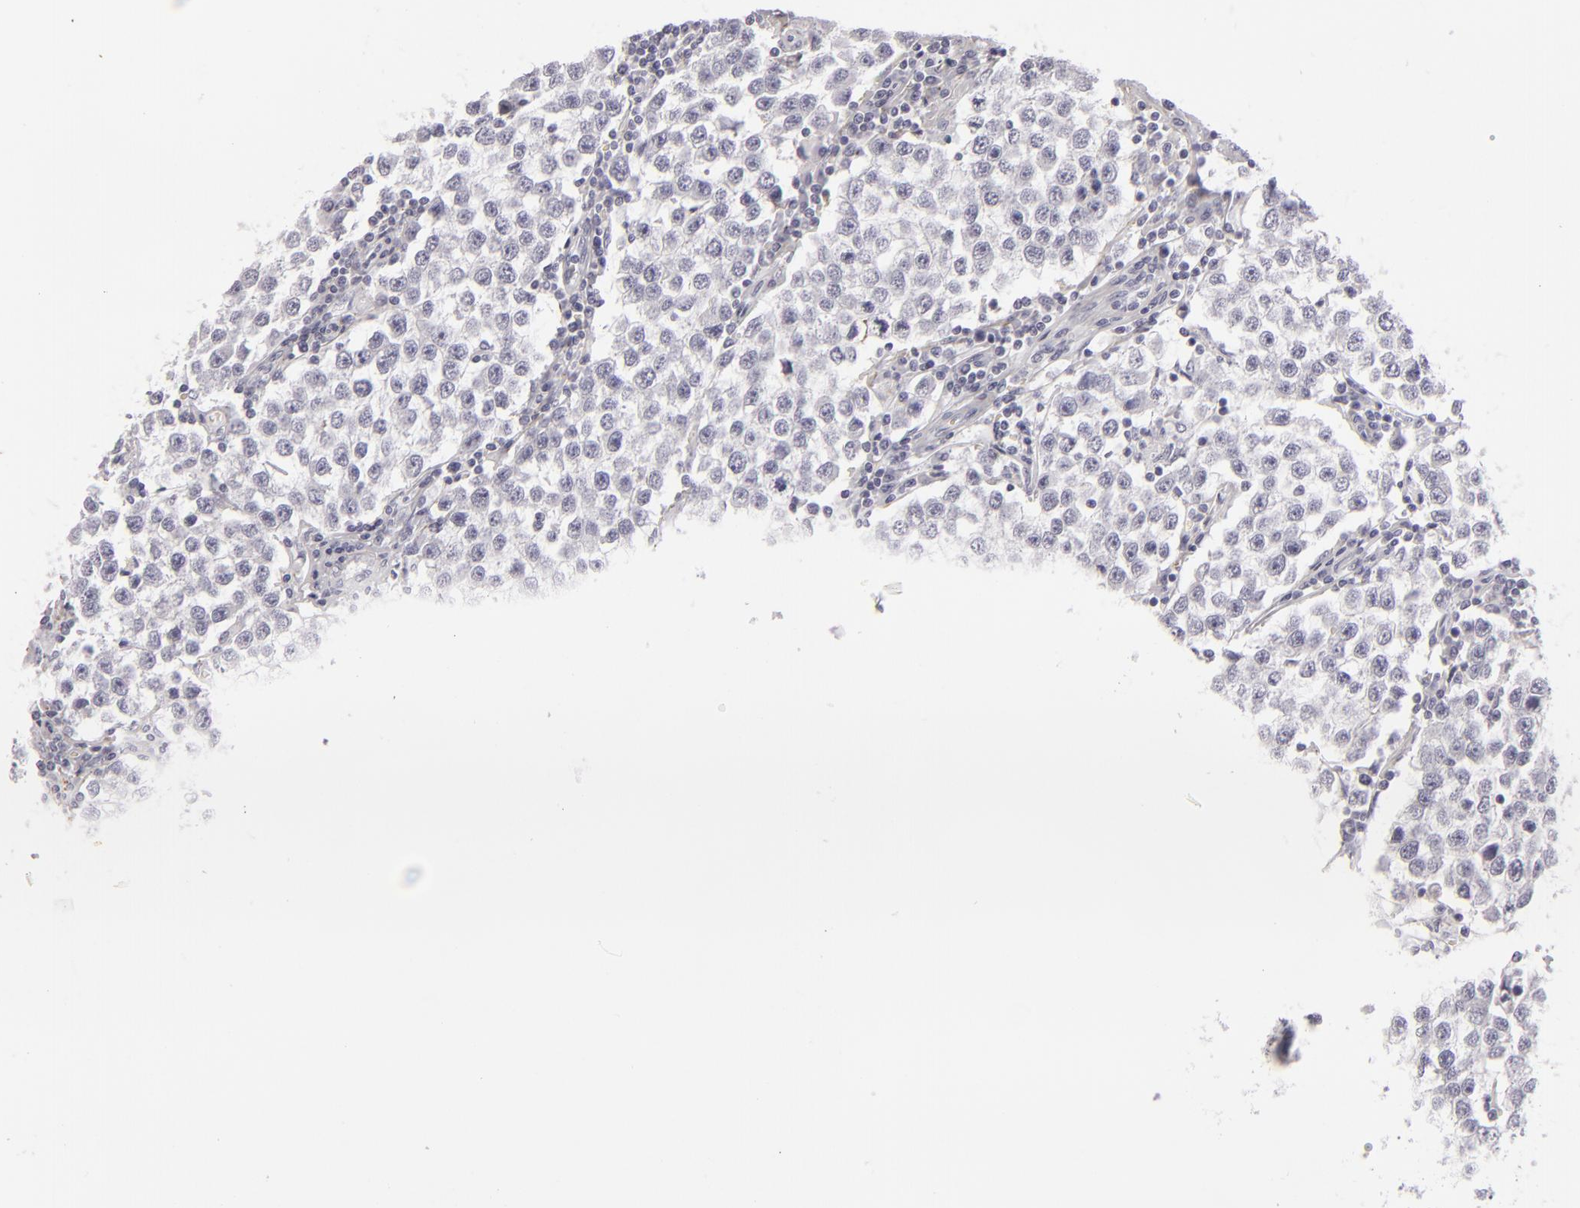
{"staining": {"intensity": "negative", "quantity": "none", "location": "none"}, "tissue": "testis cancer", "cell_type": "Tumor cells", "image_type": "cancer", "snomed": [{"axis": "morphology", "description": "Seminoma, NOS"}, {"axis": "topography", "description": "Testis"}], "caption": "A high-resolution histopathology image shows immunohistochemistry (IHC) staining of testis seminoma, which shows no significant expression in tumor cells.", "gene": "C9", "patient": {"sex": "male", "age": 36}}